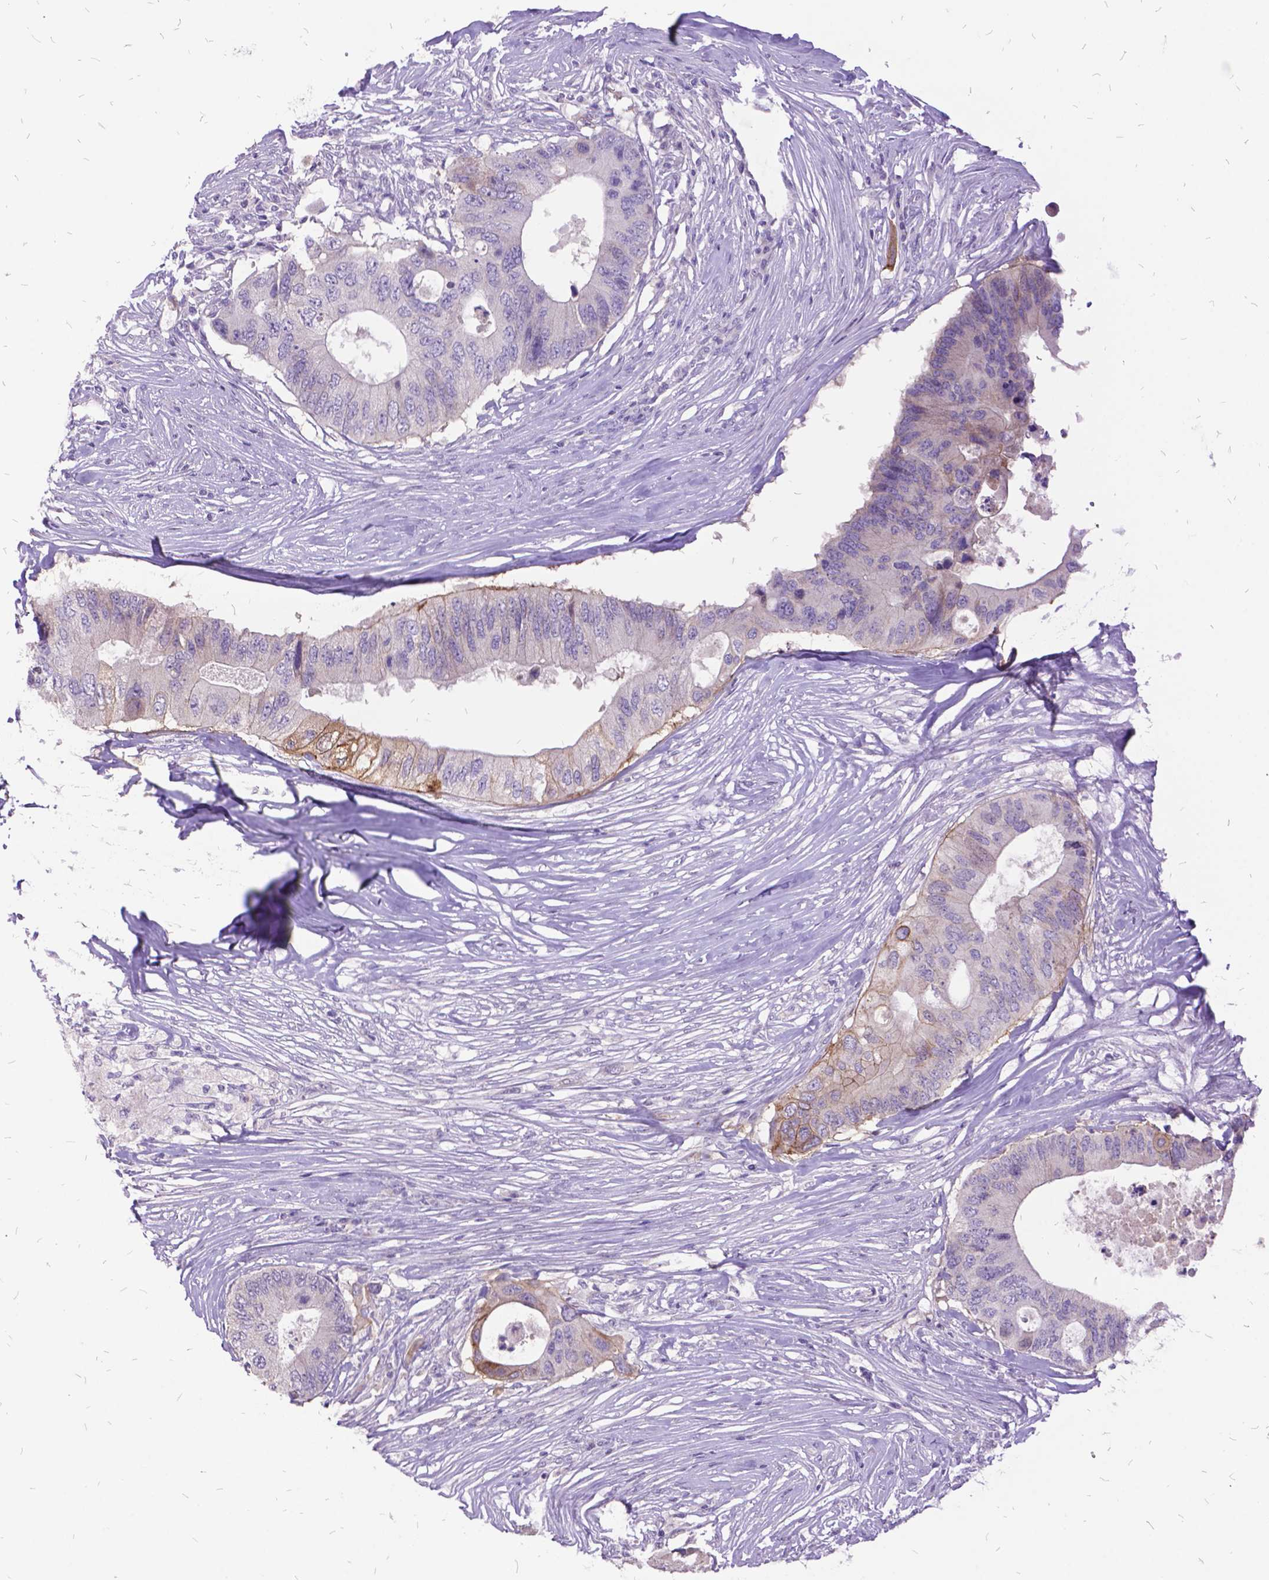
{"staining": {"intensity": "moderate", "quantity": "<25%", "location": "cytoplasmic/membranous"}, "tissue": "colorectal cancer", "cell_type": "Tumor cells", "image_type": "cancer", "snomed": [{"axis": "morphology", "description": "Adenocarcinoma, NOS"}, {"axis": "topography", "description": "Colon"}], "caption": "Immunohistochemistry of colorectal cancer displays low levels of moderate cytoplasmic/membranous expression in approximately <25% of tumor cells. Nuclei are stained in blue.", "gene": "ITGB6", "patient": {"sex": "male", "age": 71}}